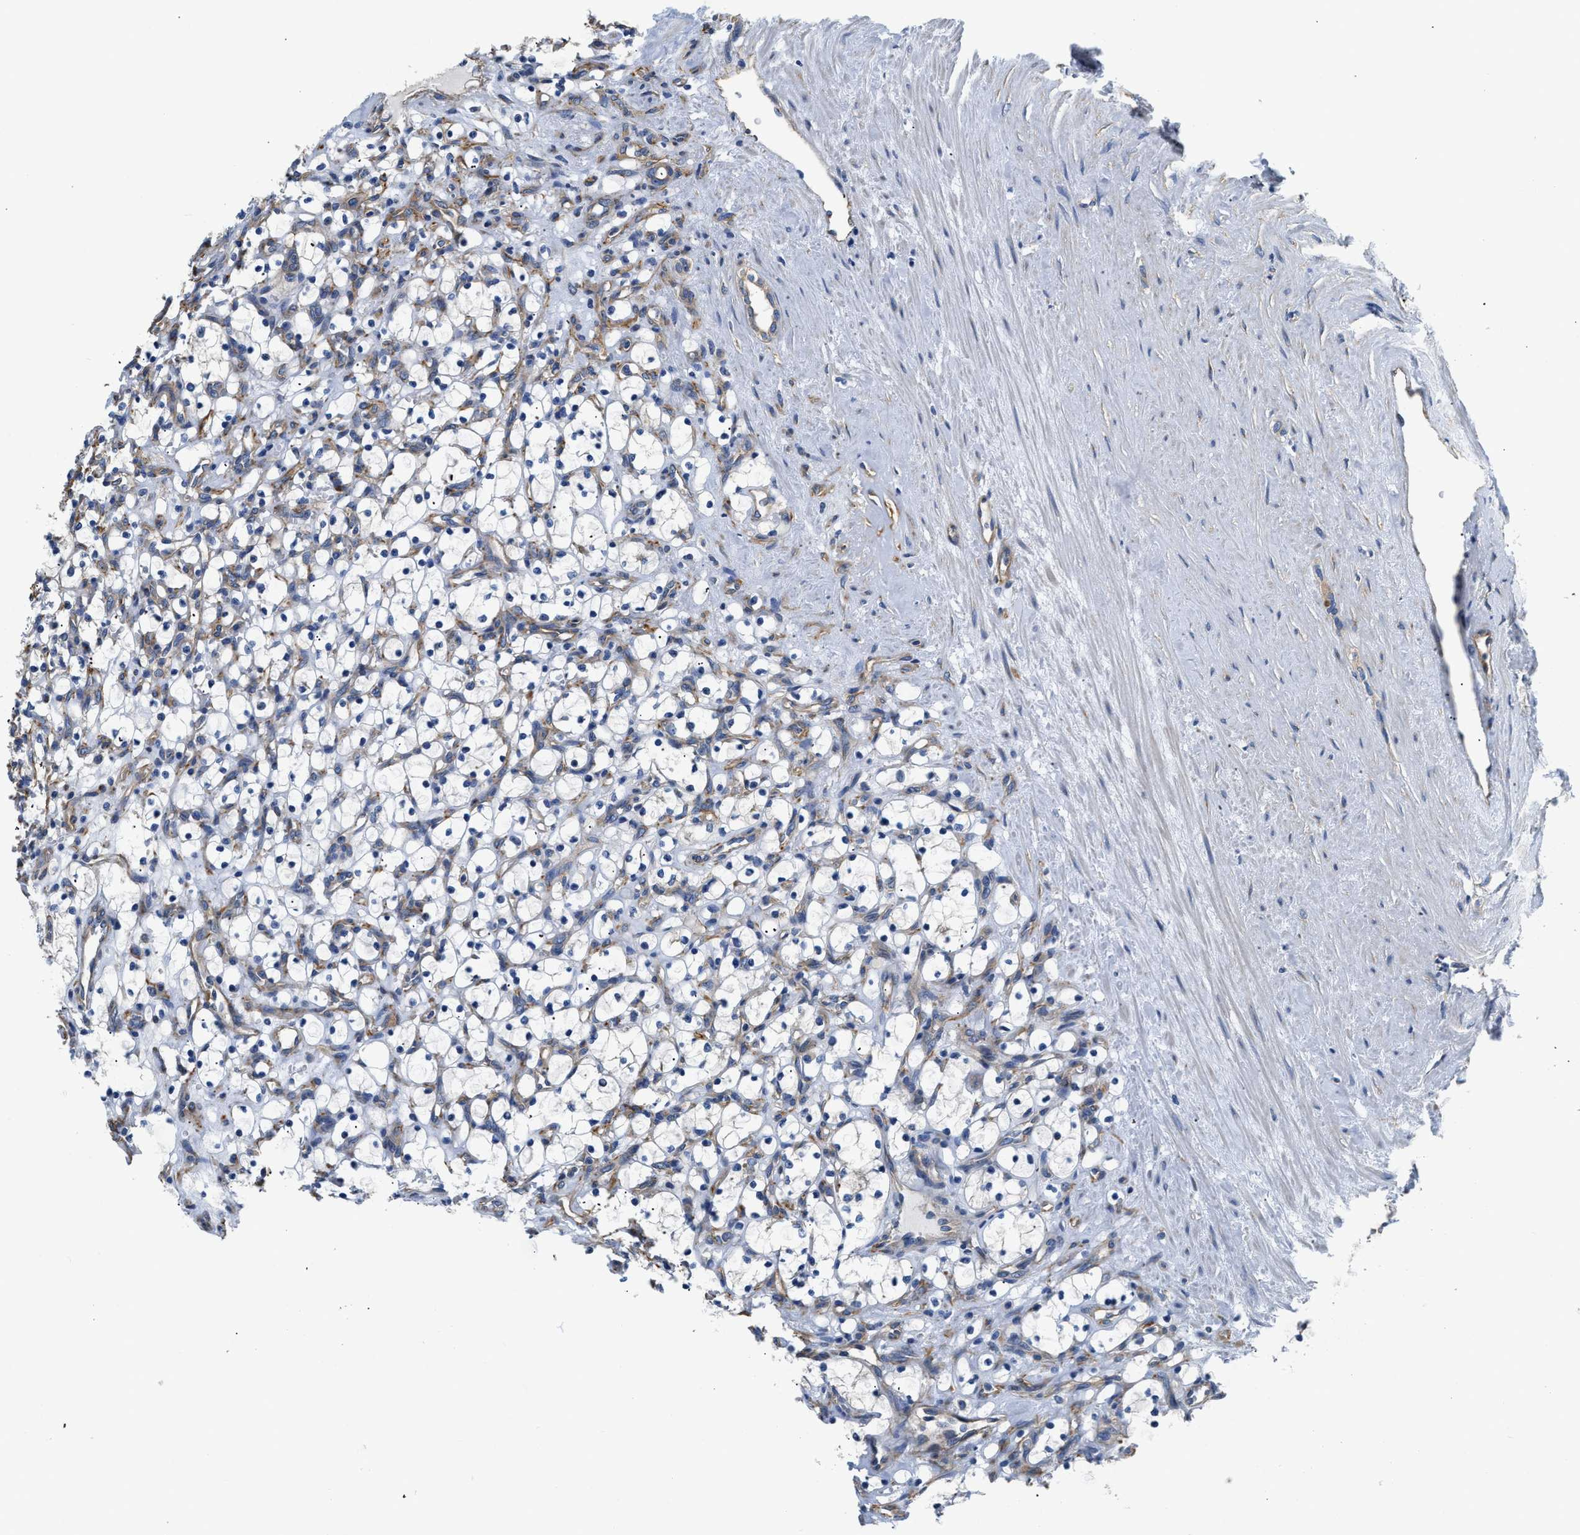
{"staining": {"intensity": "negative", "quantity": "none", "location": "none"}, "tissue": "renal cancer", "cell_type": "Tumor cells", "image_type": "cancer", "snomed": [{"axis": "morphology", "description": "Adenocarcinoma, NOS"}, {"axis": "topography", "description": "Kidney"}], "caption": "The photomicrograph exhibits no staining of tumor cells in renal cancer.", "gene": "CSDE1", "patient": {"sex": "female", "age": 69}}